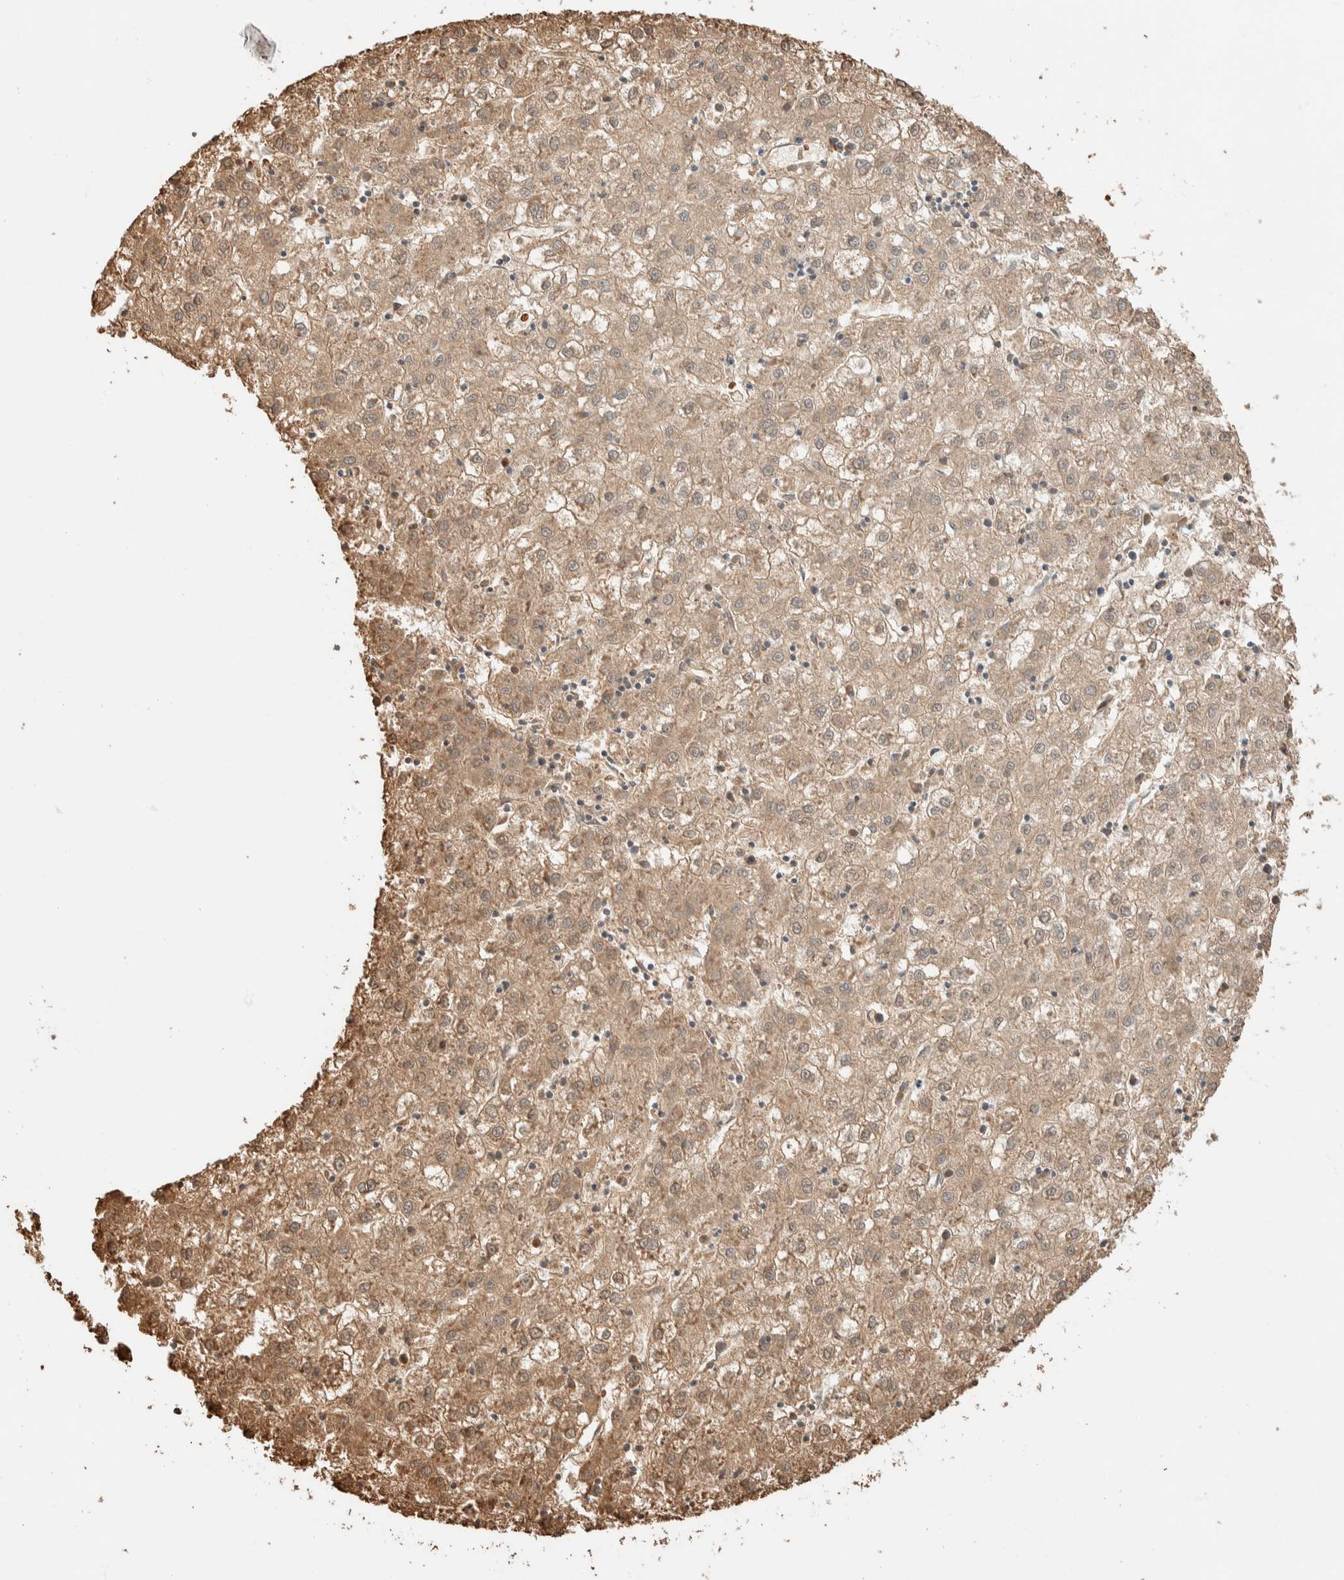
{"staining": {"intensity": "weak", "quantity": ">75%", "location": "cytoplasmic/membranous,nuclear"}, "tissue": "liver cancer", "cell_type": "Tumor cells", "image_type": "cancer", "snomed": [{"axis": "morphology", "description": "Carcinoma, Hepatocellular, NOS"}, {"axis": "topography", "description": "Liver"}], "caption": "Liver cancer tissue displays weak cytoplasmic/membranous and nuclear positivity in about >75% of tumor cells", "gene": "SETD4", "patient": {"sex": "male", "age": 72}}